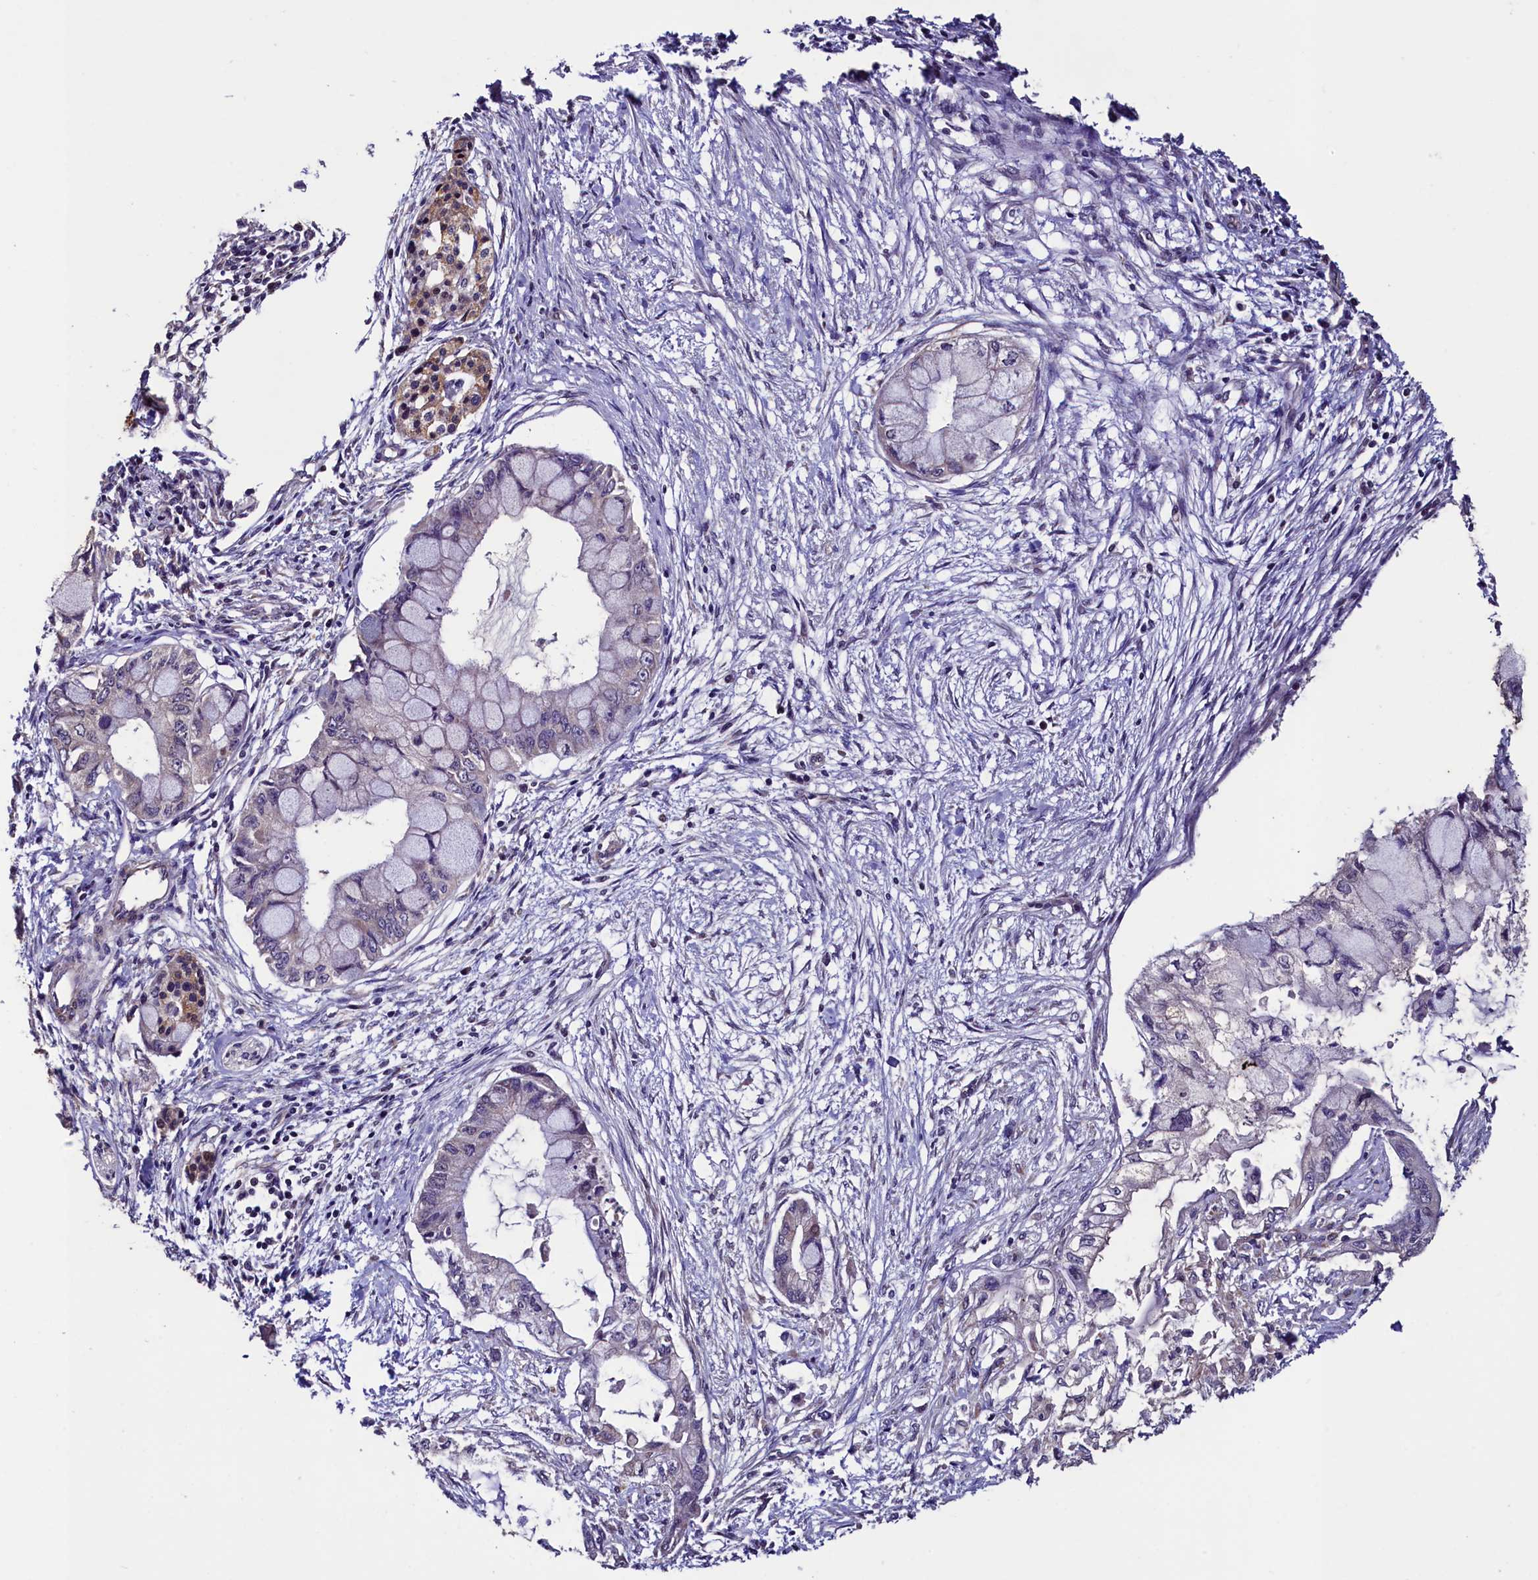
{"staining": {"intensity": "negative", "quantity": "none", "location": "none"}, "tissue": "pancreatic cancer", "cell_type": "Tumor cells", "image_type": "cancer", "snomed": [{"axis": "morphology", "description": "Adenocarcinoma, NOS"}, {"axis": "topography", "description": "Pancreas"}], "caption": "Pancreatic cancer stained for a protein using immunohistochemistry reveals no positivity tumor cells.", "gene": "RBFA", "patient": {"sex": "male", "age": 48}}